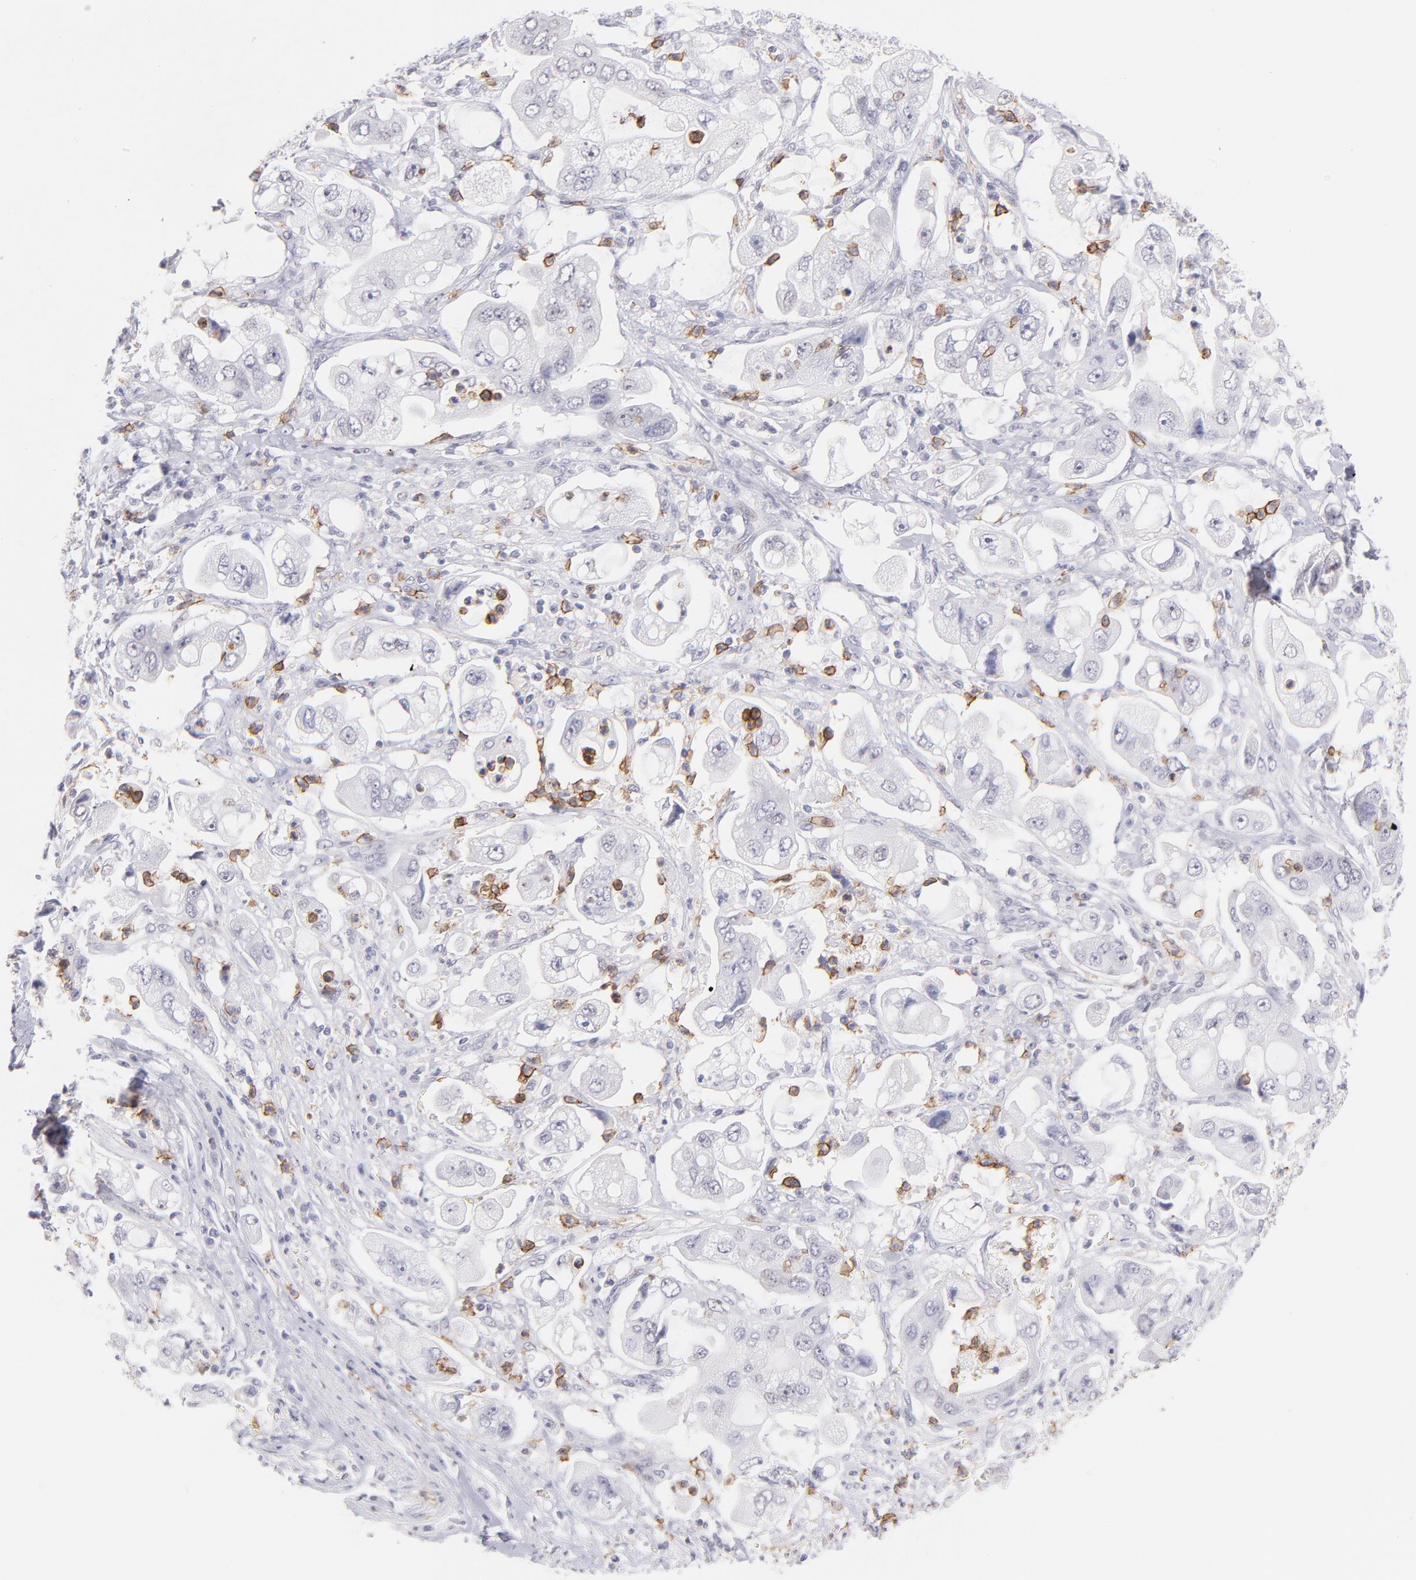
{"staining": {"intensity": "negative", "quantity": "none", "location": "none"}, "tissue": "stomach cancer", "cell_type": "Tumor cells", "image_type": "cancer", "snomed": [{"axis": "morphology", "description": "Adenocarcinoma, NOS"}, {"axis": "topography", "description": "Stomach"}], "caption": "Photomicrograph shows no significant protein positivity in tumor cells of stomach cancer (adenocarcinoma). Nuclei are stained in blue.", "gene": "LTB4R", "patient": {"sex": "male", "age": 62}}